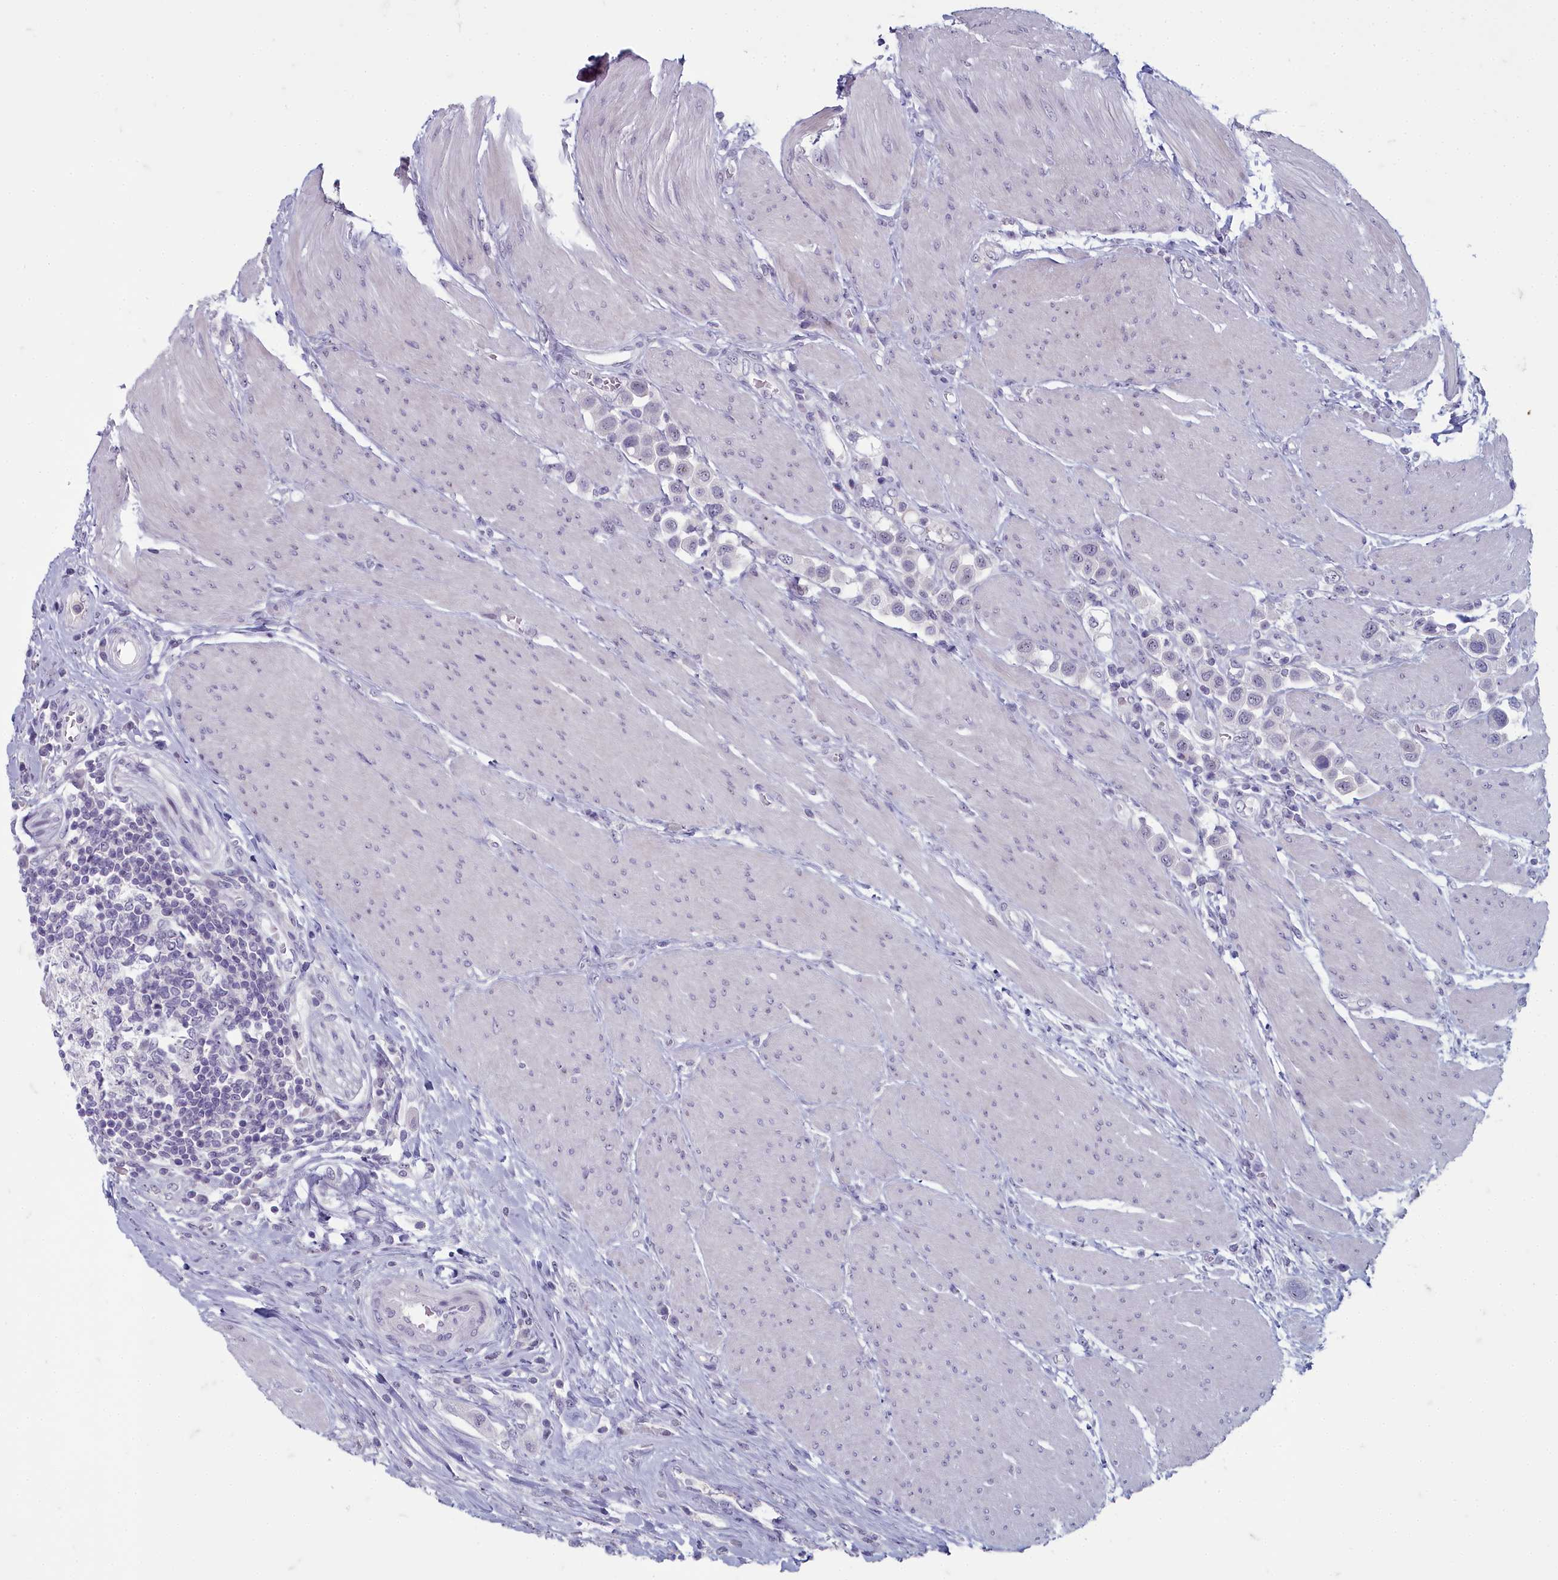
{"staining": {"intensity": "negative", "quantity": "none", "location": "none"}, "tissue": "urothelial cancer", "cell_type": "Tumor cells", "image_type": "cancer", "snomed": [{"axis": "morphology", "description": "Urothelial carcinoma, High grade"}, {"axis": "topography", "description": "Urinary bladder"}], "caption": "Protein analysis of high-grade urothelial carcinoma displays no significant expression in tumor cells. Nuclei are stained in blue.", "gene": "INSYN2A", "patient": {"sex": "male", "age": 50}}